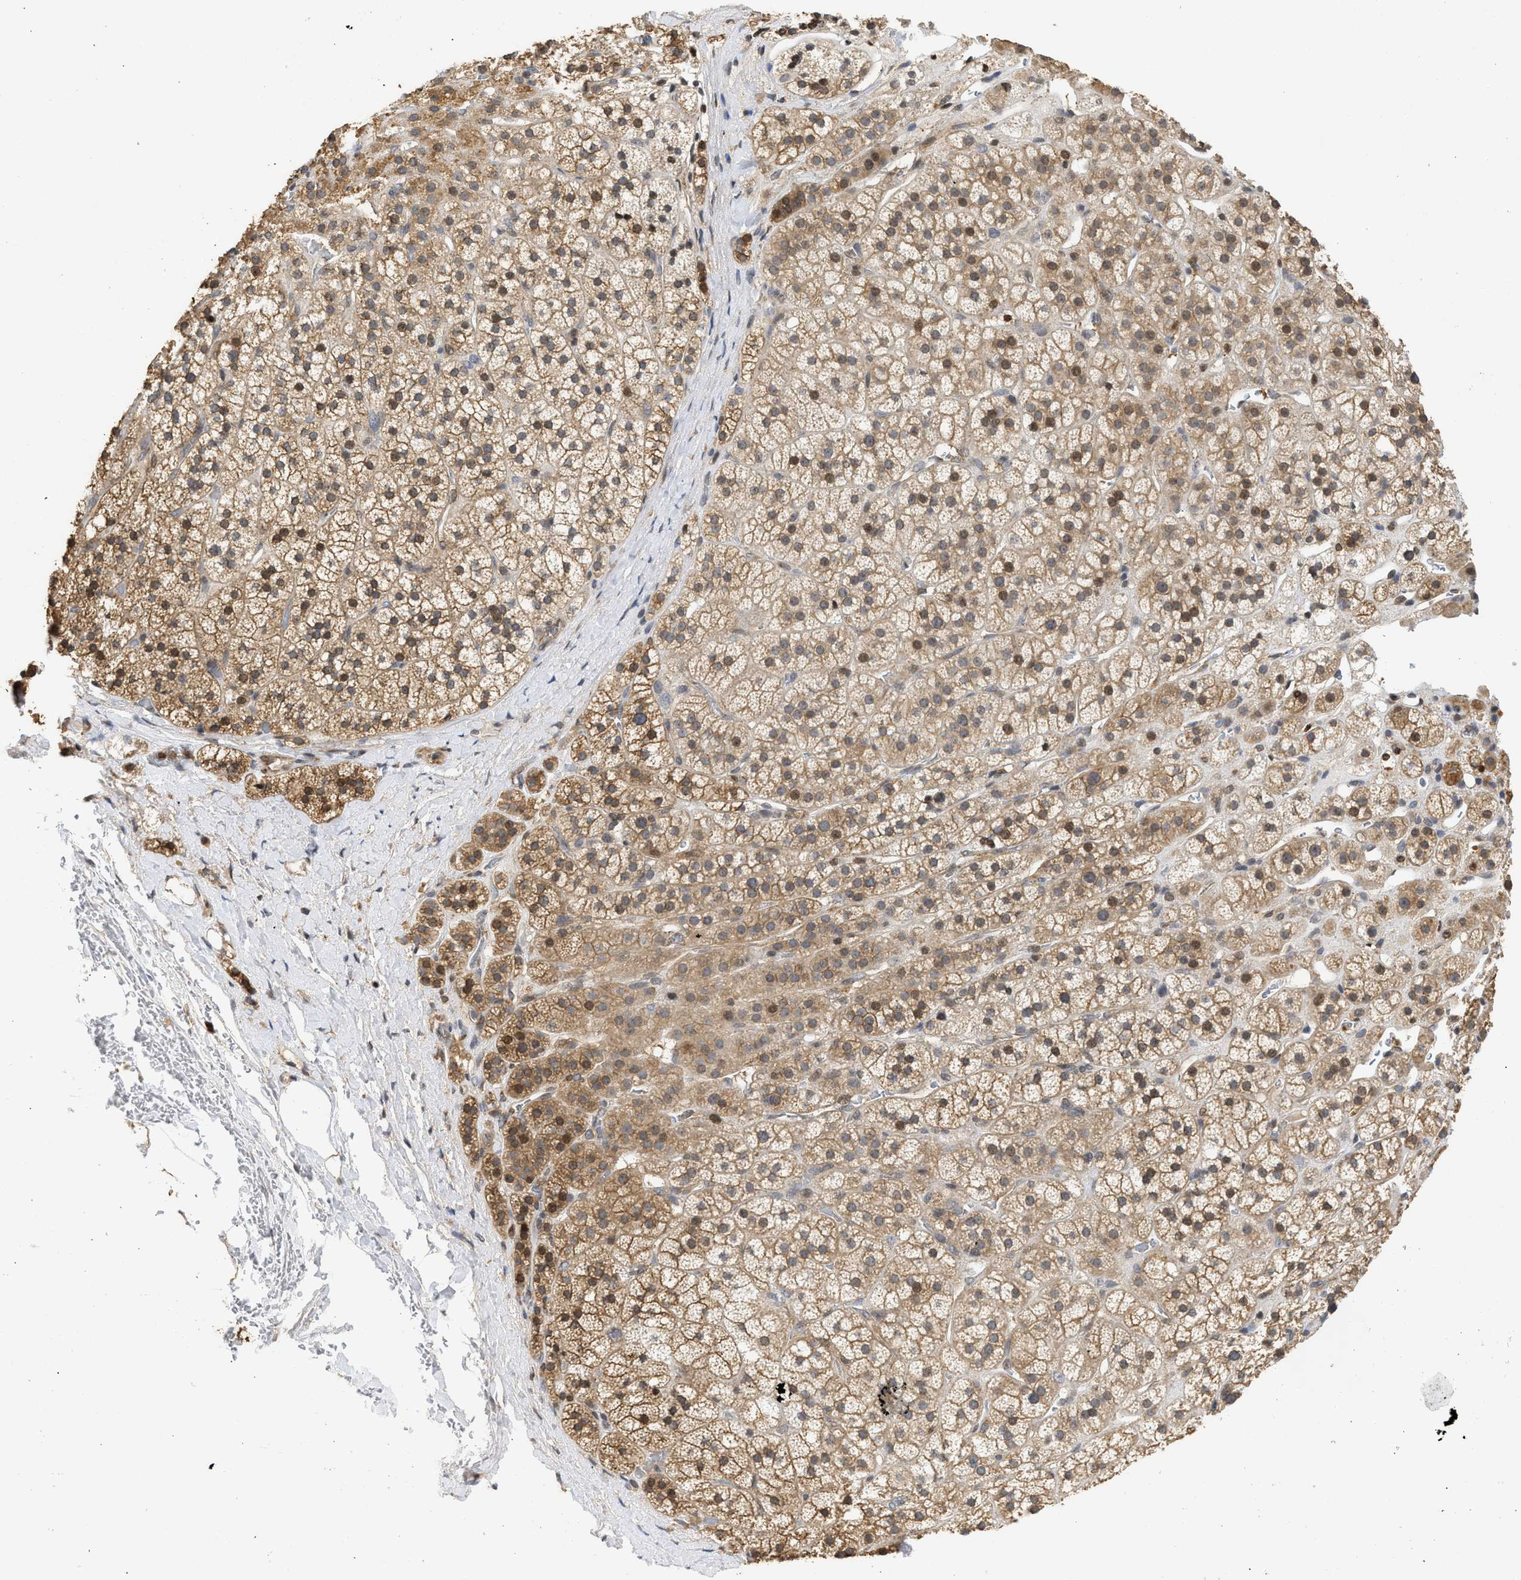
{"staining": {"intensity": "strong", "quantity": ">75%", "location": "cytoplasmic/membranous"}, "tissue": "adrenal gland", "cell_type": "Glandular cells", "image_type": "normal", "snomed": [{"axis": "morphology", "description": "Normal tissue, NOS"}, {"axis": "topography", "description": "Adrenal gland"}], "caption": "The image exhibits a brown stain indicating the presence of a protein in the cytoplasmic/membranous of glandular cells in adrenal gland. The protein of interest is stained brown, and the nuclei are stained in blue (DAB IHC with brightfield microscopy, high magnification).", "gene": "ENSG00000142539", "patient": {"sex": "male", "age": 56}}